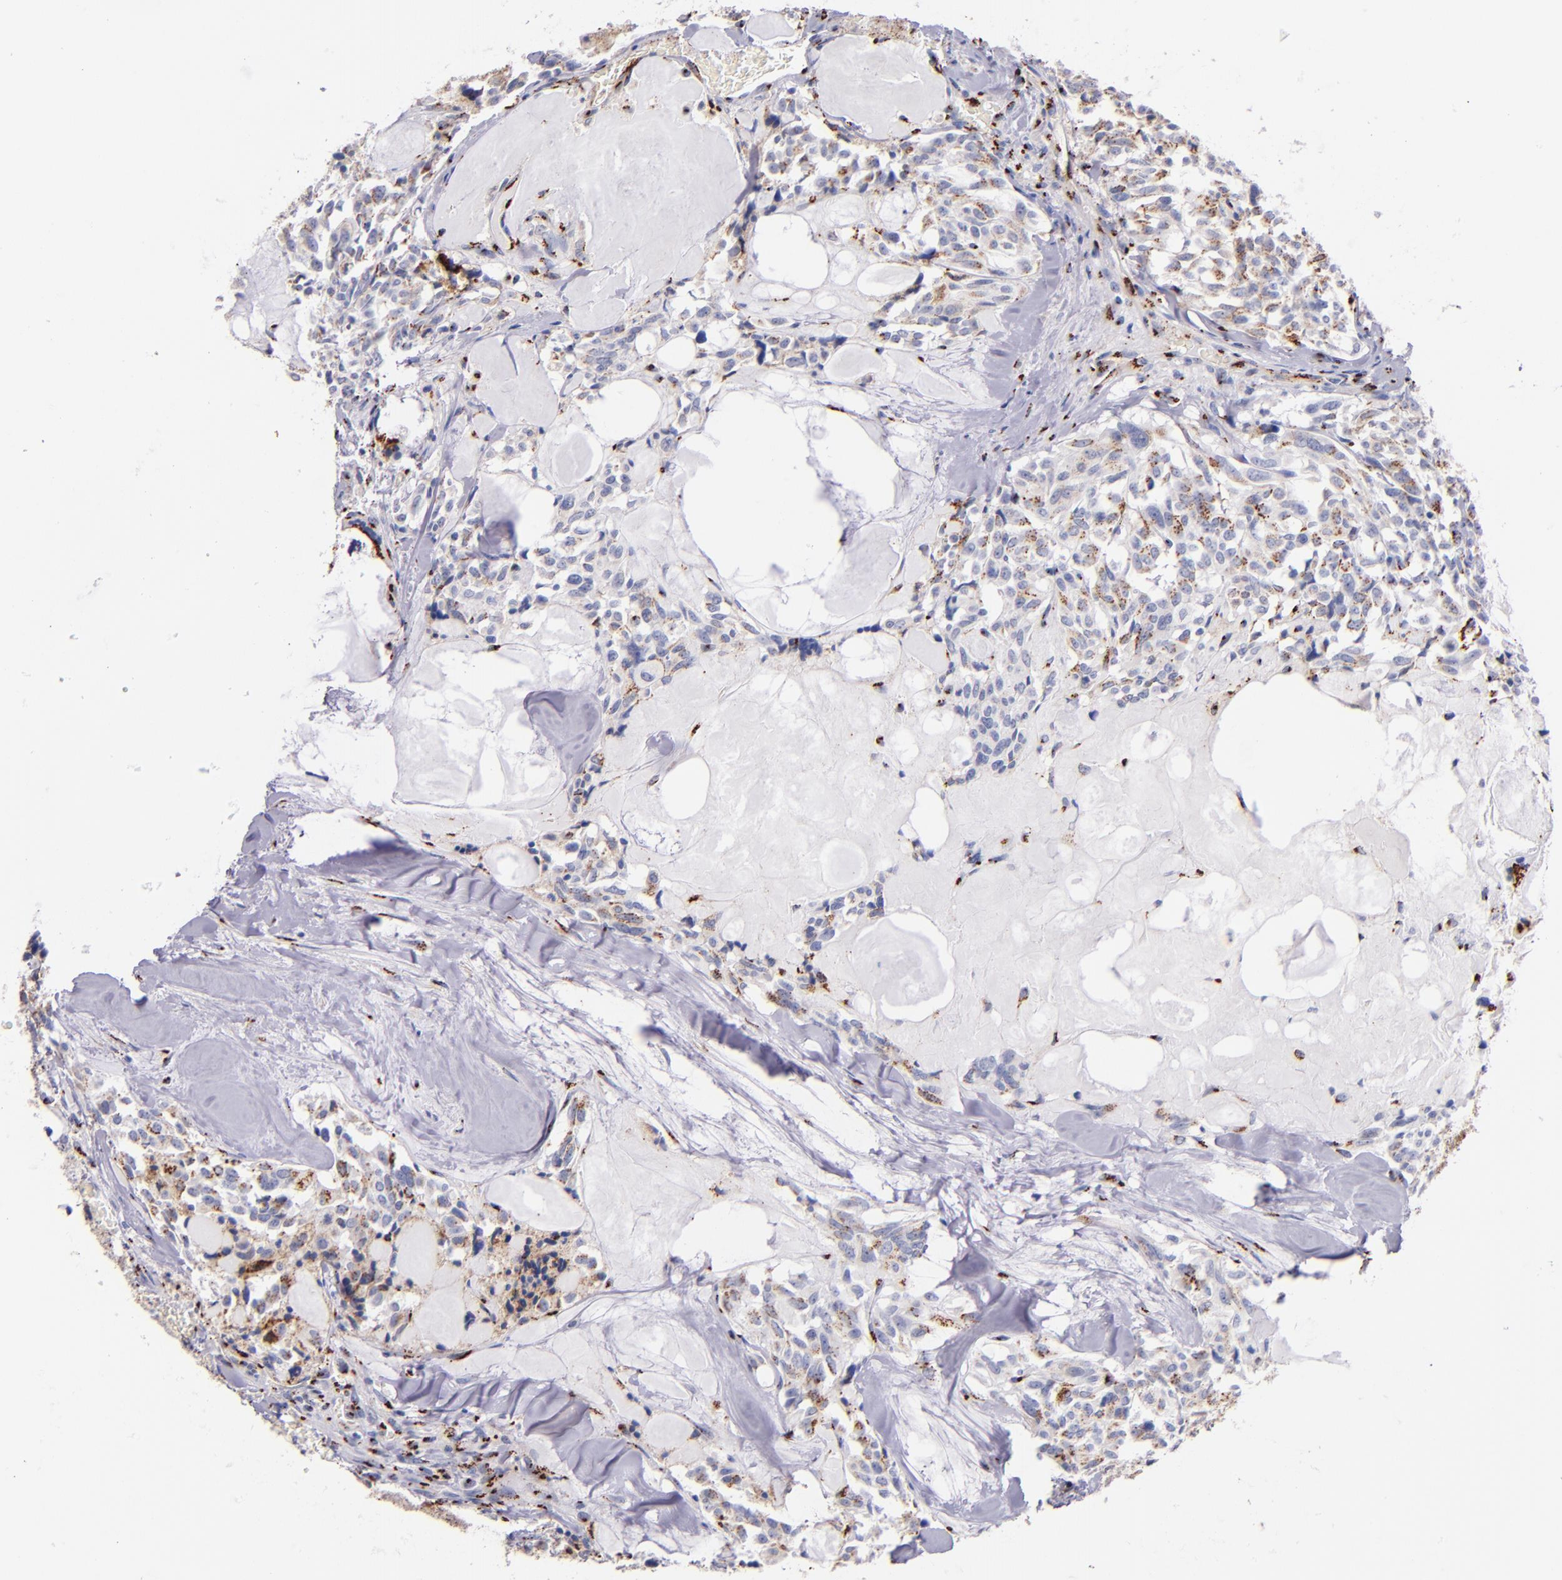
{"staining": {"intensity": "moderate", "quantity": "25%-75%", "location": "cytoplasmic/membranous"}, "tissue": "thyroid cancer", "cell_type": "Tumor cells", "image_type": "cancer", "snomed": [{"axis": "morphology", "description": "Carcinoma, NOS"}, {"axis": "morphology", "description": "Carcinoid, malignant, NOS"}, {"axis": "topography", "description": "Thyroid gland"}], "caption": "Immunohistochemical staining of human thyroid cancer (carcinoid (malignant)) reveals medium levels of moderate cytoplasmic/membranous protein staining in approximately 25%-75% of tumor cells. (Stains: DAB (3,3'-diaminobenzidine) in brown, nuclei in blue, Microscopy: brightfield microscopy at high magnification).", "gene": "GOLIM4", "patient": {"sex": "male", "age": 33}}